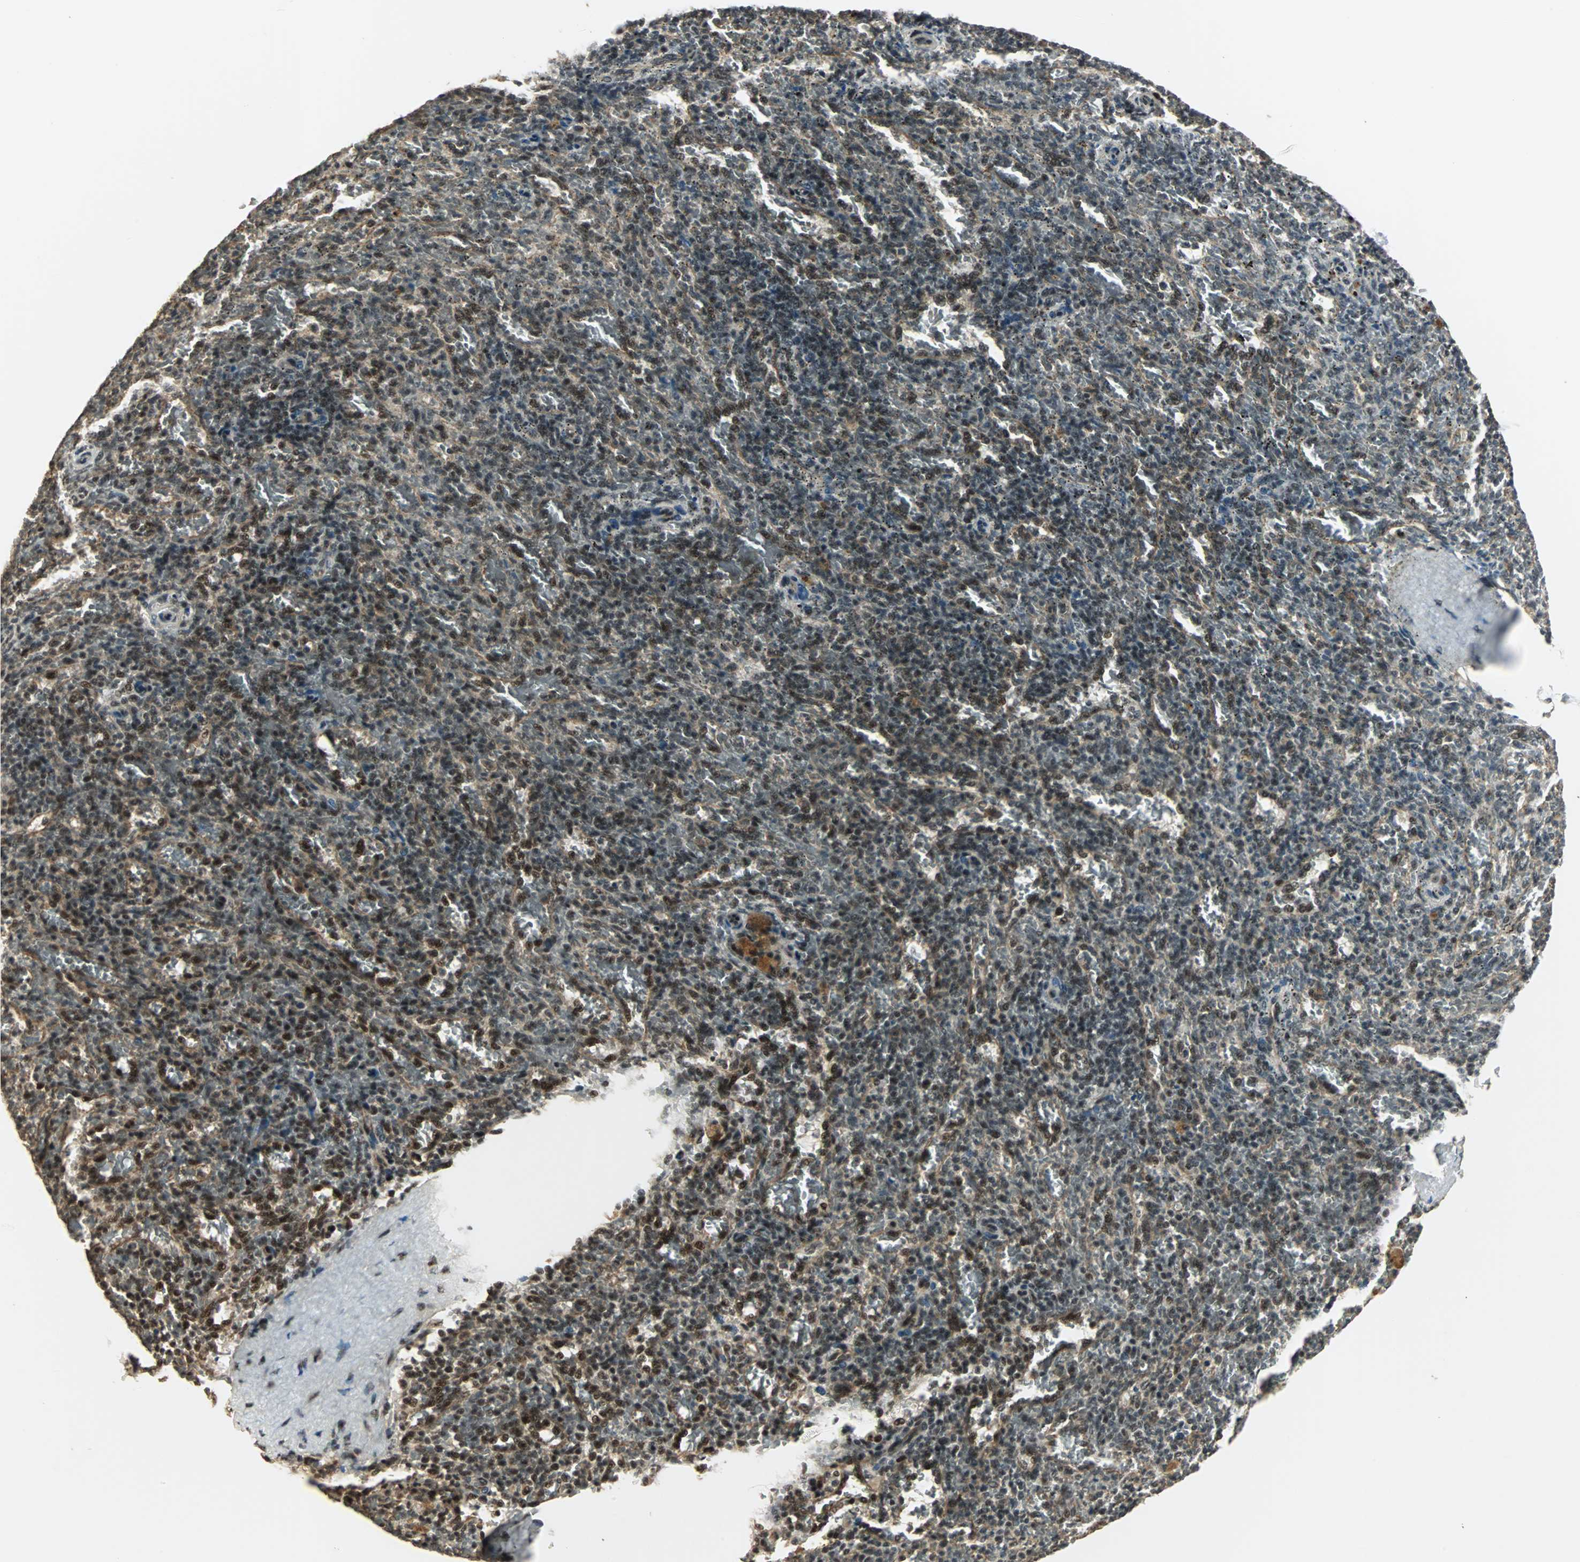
{"staining": {"intensity": "strong", "quantity": "<25%", "location": "nuclear"}, "tissue": "spleen", "cell_type": "Cells in red pulp", "image_type": "normal", "snomed": [{"axis": "morphology", "description": "Normal tissue, NOS"}, {"axis": "topography", "description": "Spleen"}], "caption": "A brown stain labels strong nuclear staining of a protein in cells in red pulp of normal spleen.", "gene": "MED4", "patient": {"sex": "female", "age": 43}}